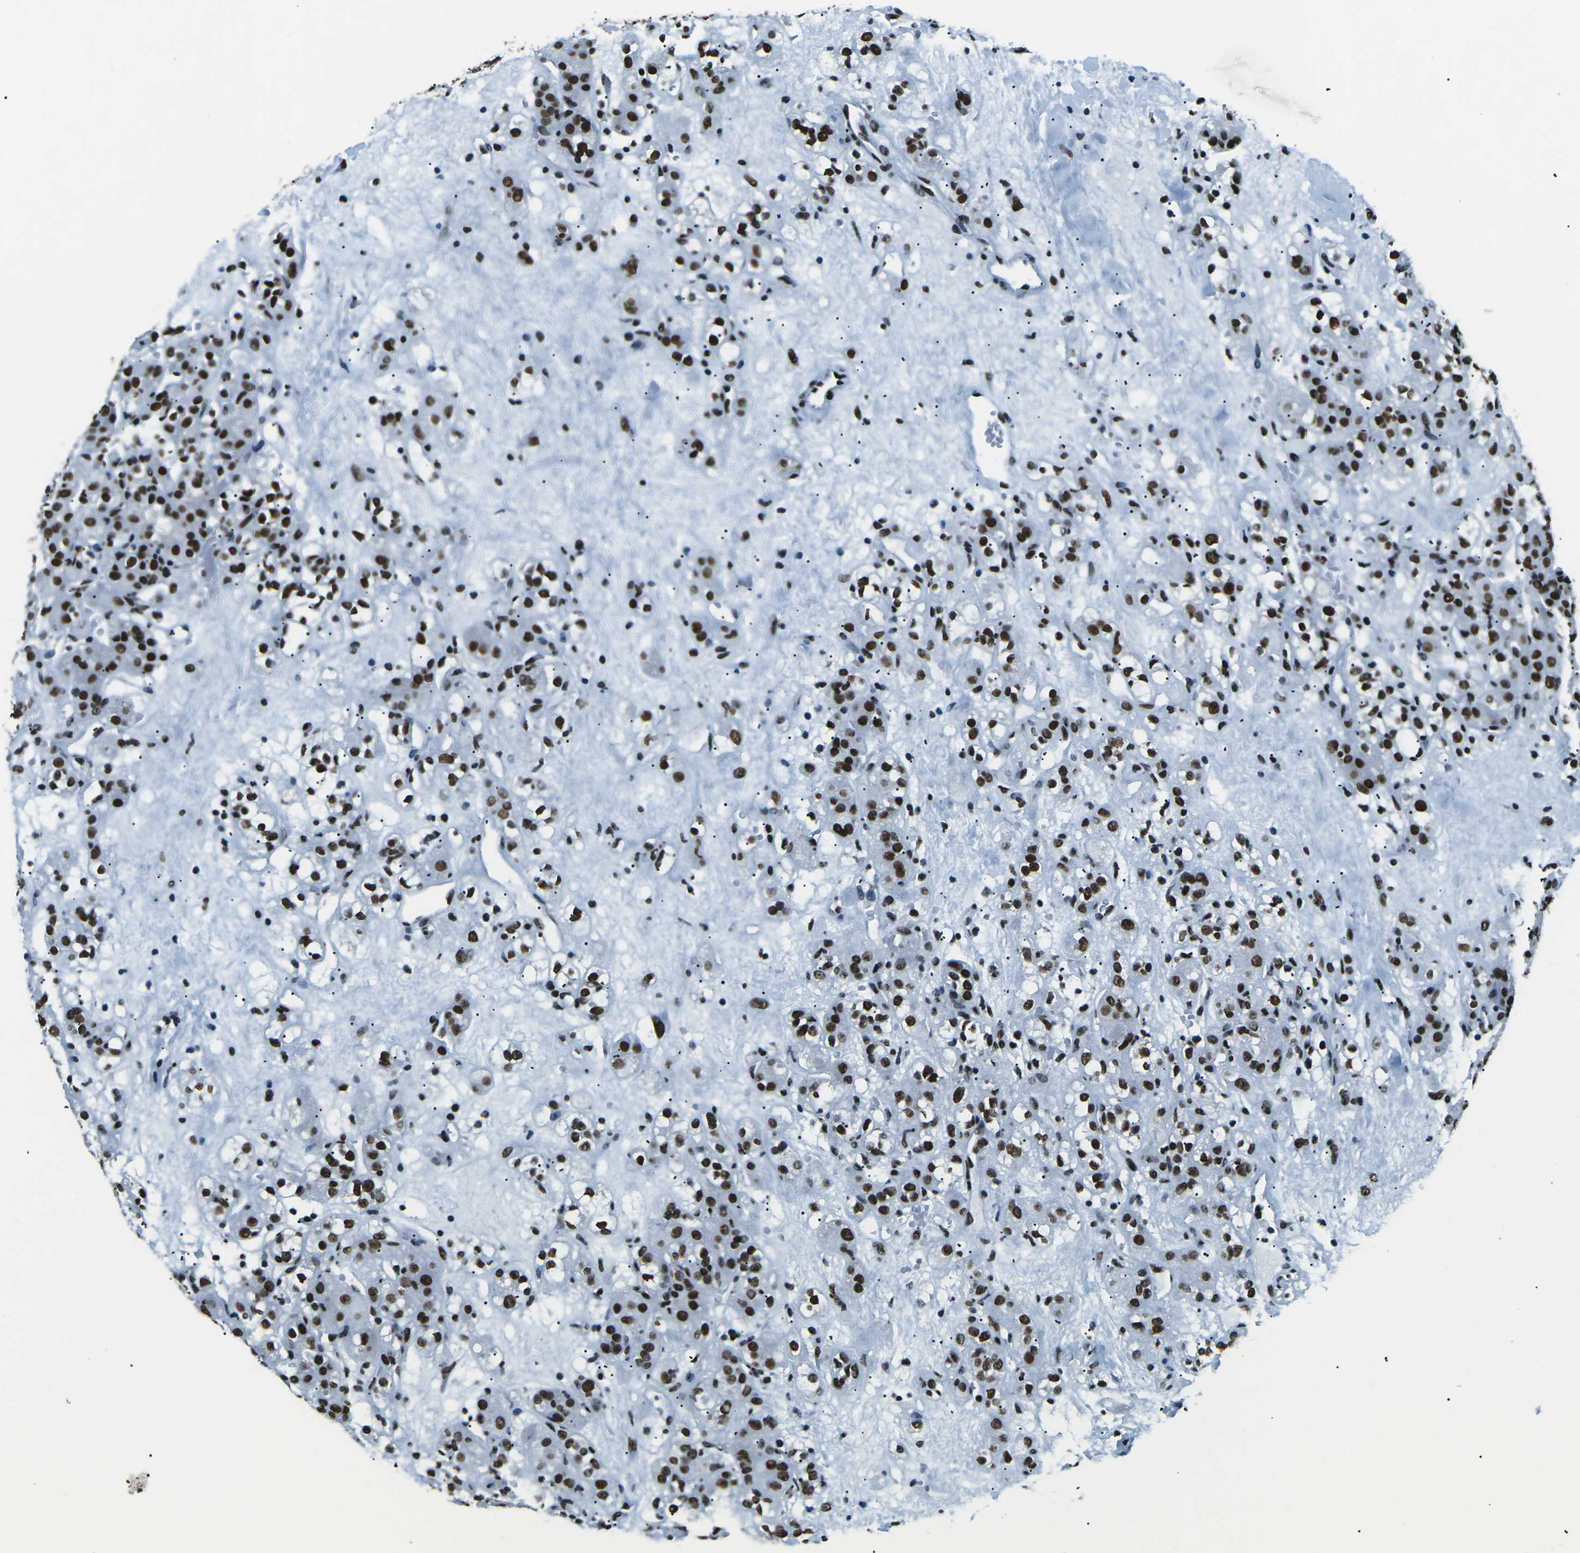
{"staining": {"intensity": "strong", "quantity": ">75%", "location": "nuclear"}, "tissue": "renal cancer", "cell_type": "Tumor cells", "image_type": "cancer", "snomed": [{"axis": "morphology", "description": "Normal tissue, NOS"}, {"axis": "morphology", "description": "Adenocarcinoma, NOS"}, {"axis": "topography", "description": "Kidney"}], "caption": "Strong nuclear positivity for a protein is appreciated in about >75% of tumor cells of adenocarcinoma (renal) using immunohistochemistry.", "gene": "HNRNPL", "patient": {"sex": "male", "age": 61}}